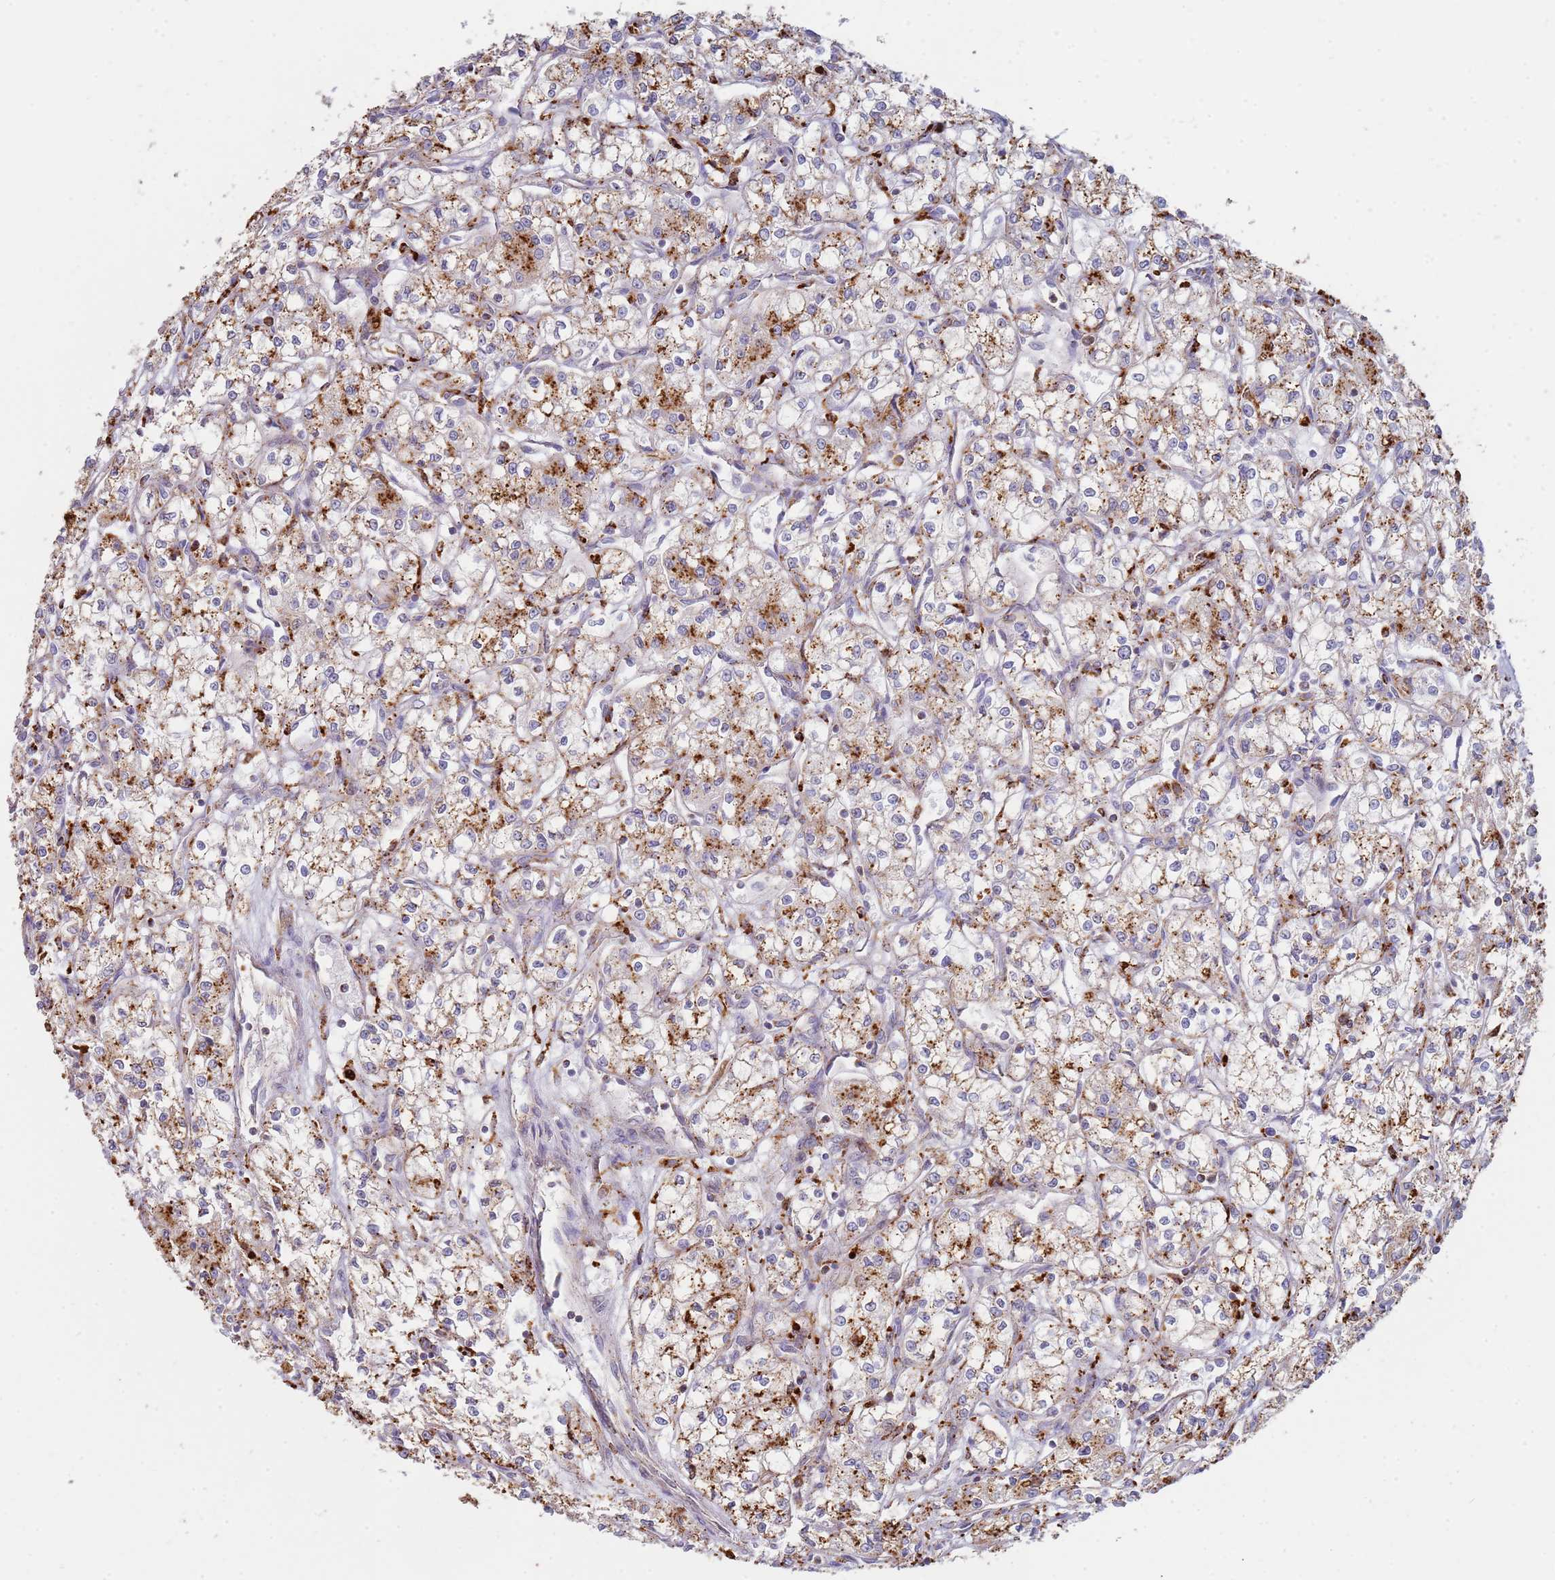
{"staining": {"intensity": "moderate", "quantity": ">75%", "location": "cytoplasmic/membranous"}, "tissue": "renal cancer", "cell_type": "Tumor cells", "image_type": "cancer", "snomed": [{"axis": "morphology", "description": "Adenocarcinoma, NOS"}, {"axis": "topography", "description": "Kidney"}], "caption": "IHC staining of renal cancer, which displays medium levels of moderate cytoplasmic/membranous staining in about >75% of tumor cells indicating moderate cytoplasmic/membranous protein staining. The staining was performed using DAB (brown) for protein detection and nuclei were counterstained in hematoxylin (blue).", "gene": "TMEM229B", "patient": {"sex": "male", "age": 59}}